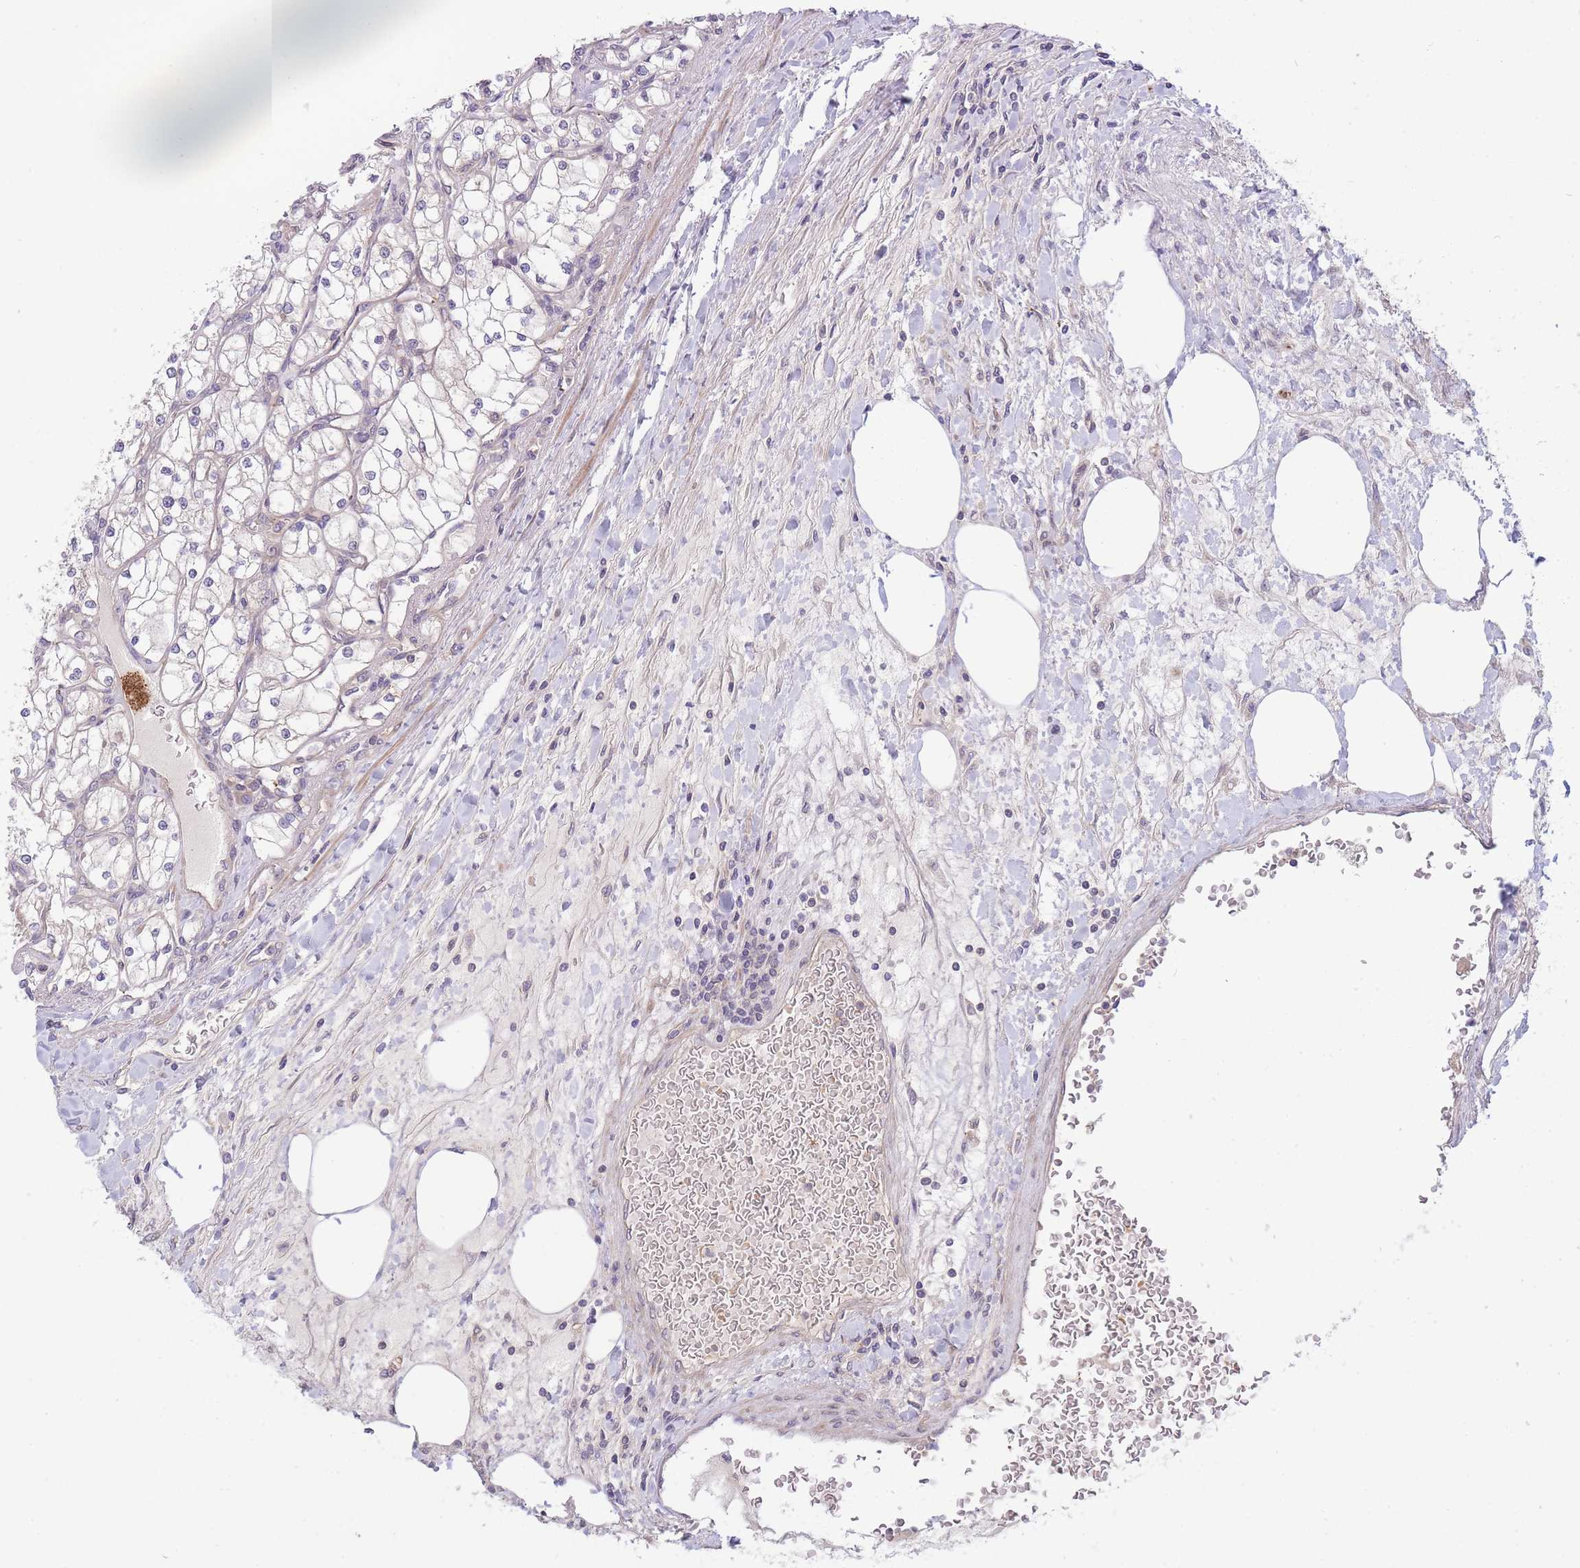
{"staining": {"intensity": "negative", "quantity": "none", "location": "none"}, "tissue": "renal cancer", "cell_type": "Tumor cells", "image_type": "cancer", "snomed": [{"axis": "morphology", "description": "Adenocarcinoma, NOS"}, {"axis": "topography", "description": "Kidney"}], "caption": "Tumor cells show no significant protein staining in renal cancer.", "gene": "PFDN6", "patient": {"sex": "male", "age": 80}}